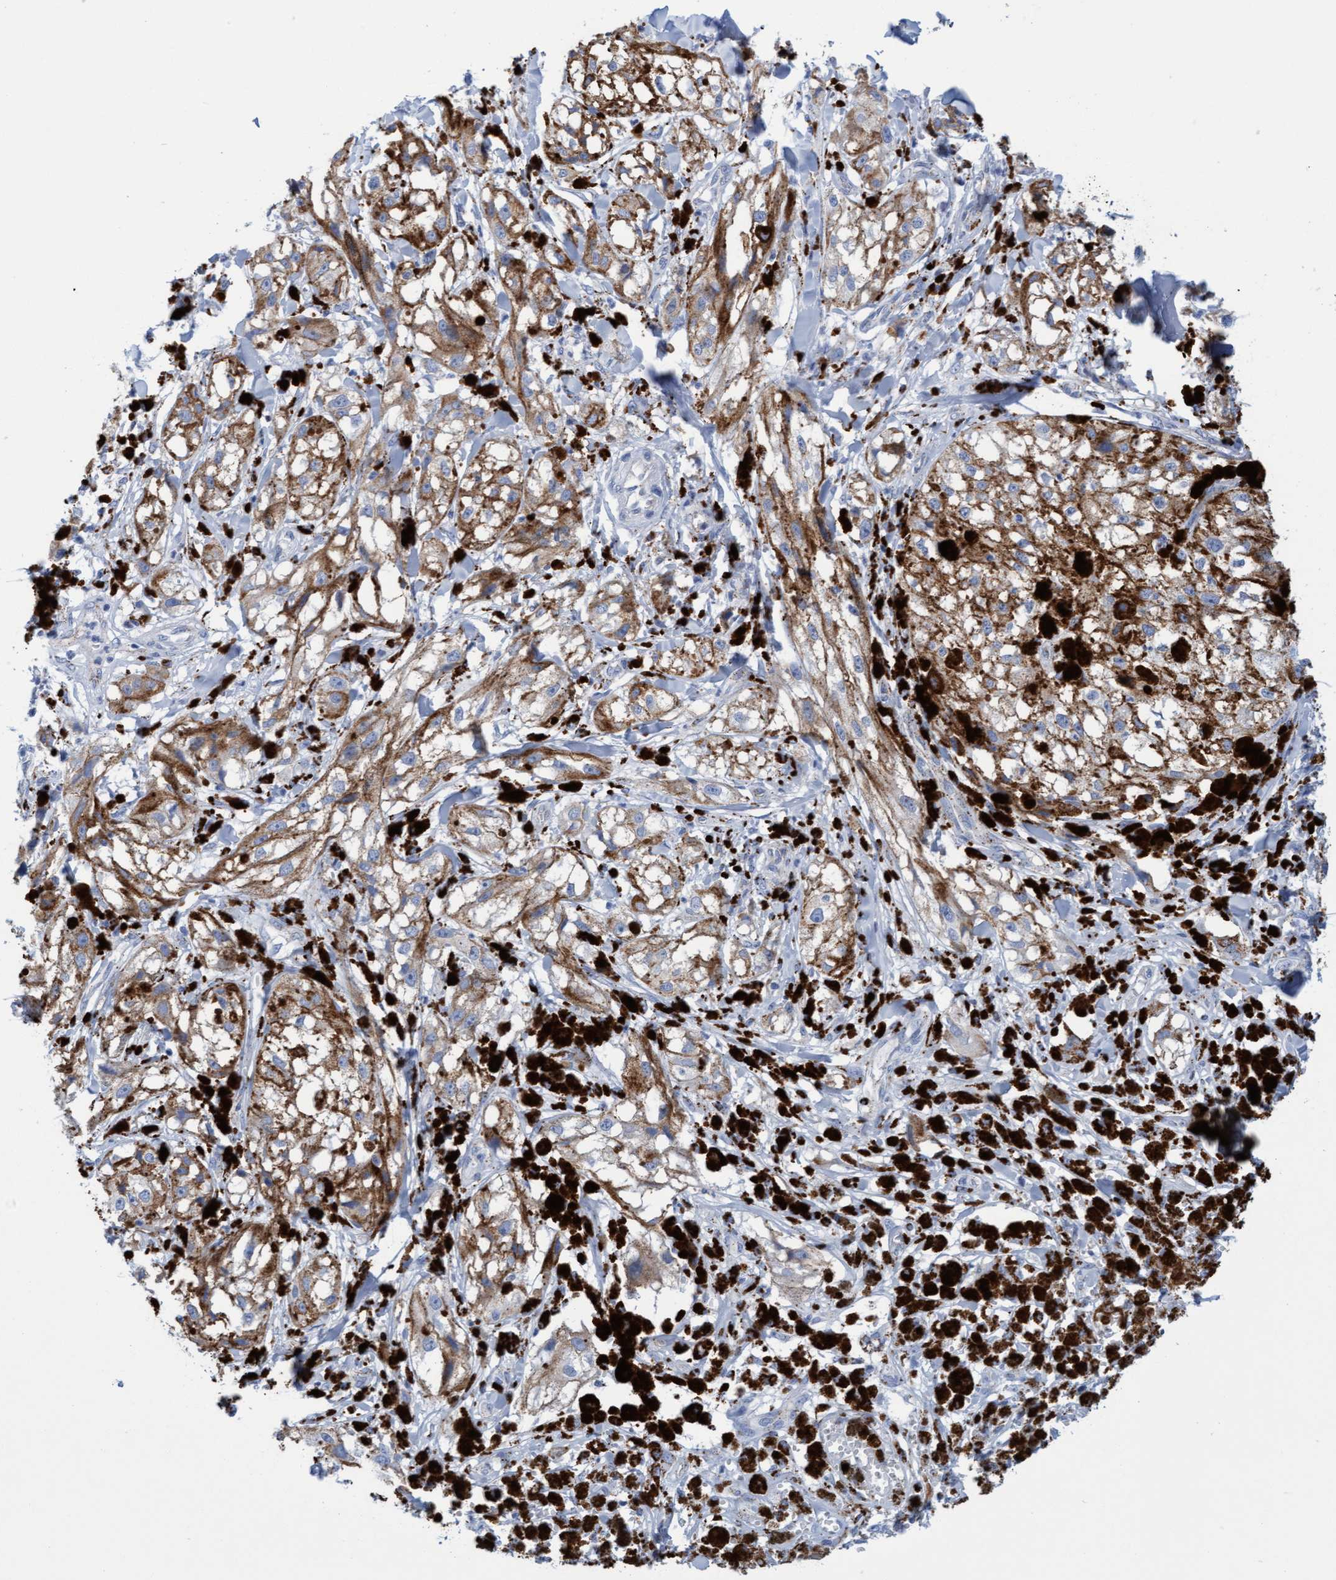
{"staining": {"intensity": "moderate", "quantity": ">75%", "location": "cytoplasmic/membranous"}, "tissue": "melanoma", "cell_type": "Tumor cells", "image_type": "cancer", "snomed": [{"axis": "morphology", "description": "Malignant melanoma, NOS"}, {"axis": "topography", "description": "Skin"}], "caption": "Protein expression analysis of human malignant melanoma reveals moderate cytoplasmic/membranous positivity in approximately >75% of tumor cells.", "gene": "SGSH", "patient": {"sex": "male", "age": 88}}